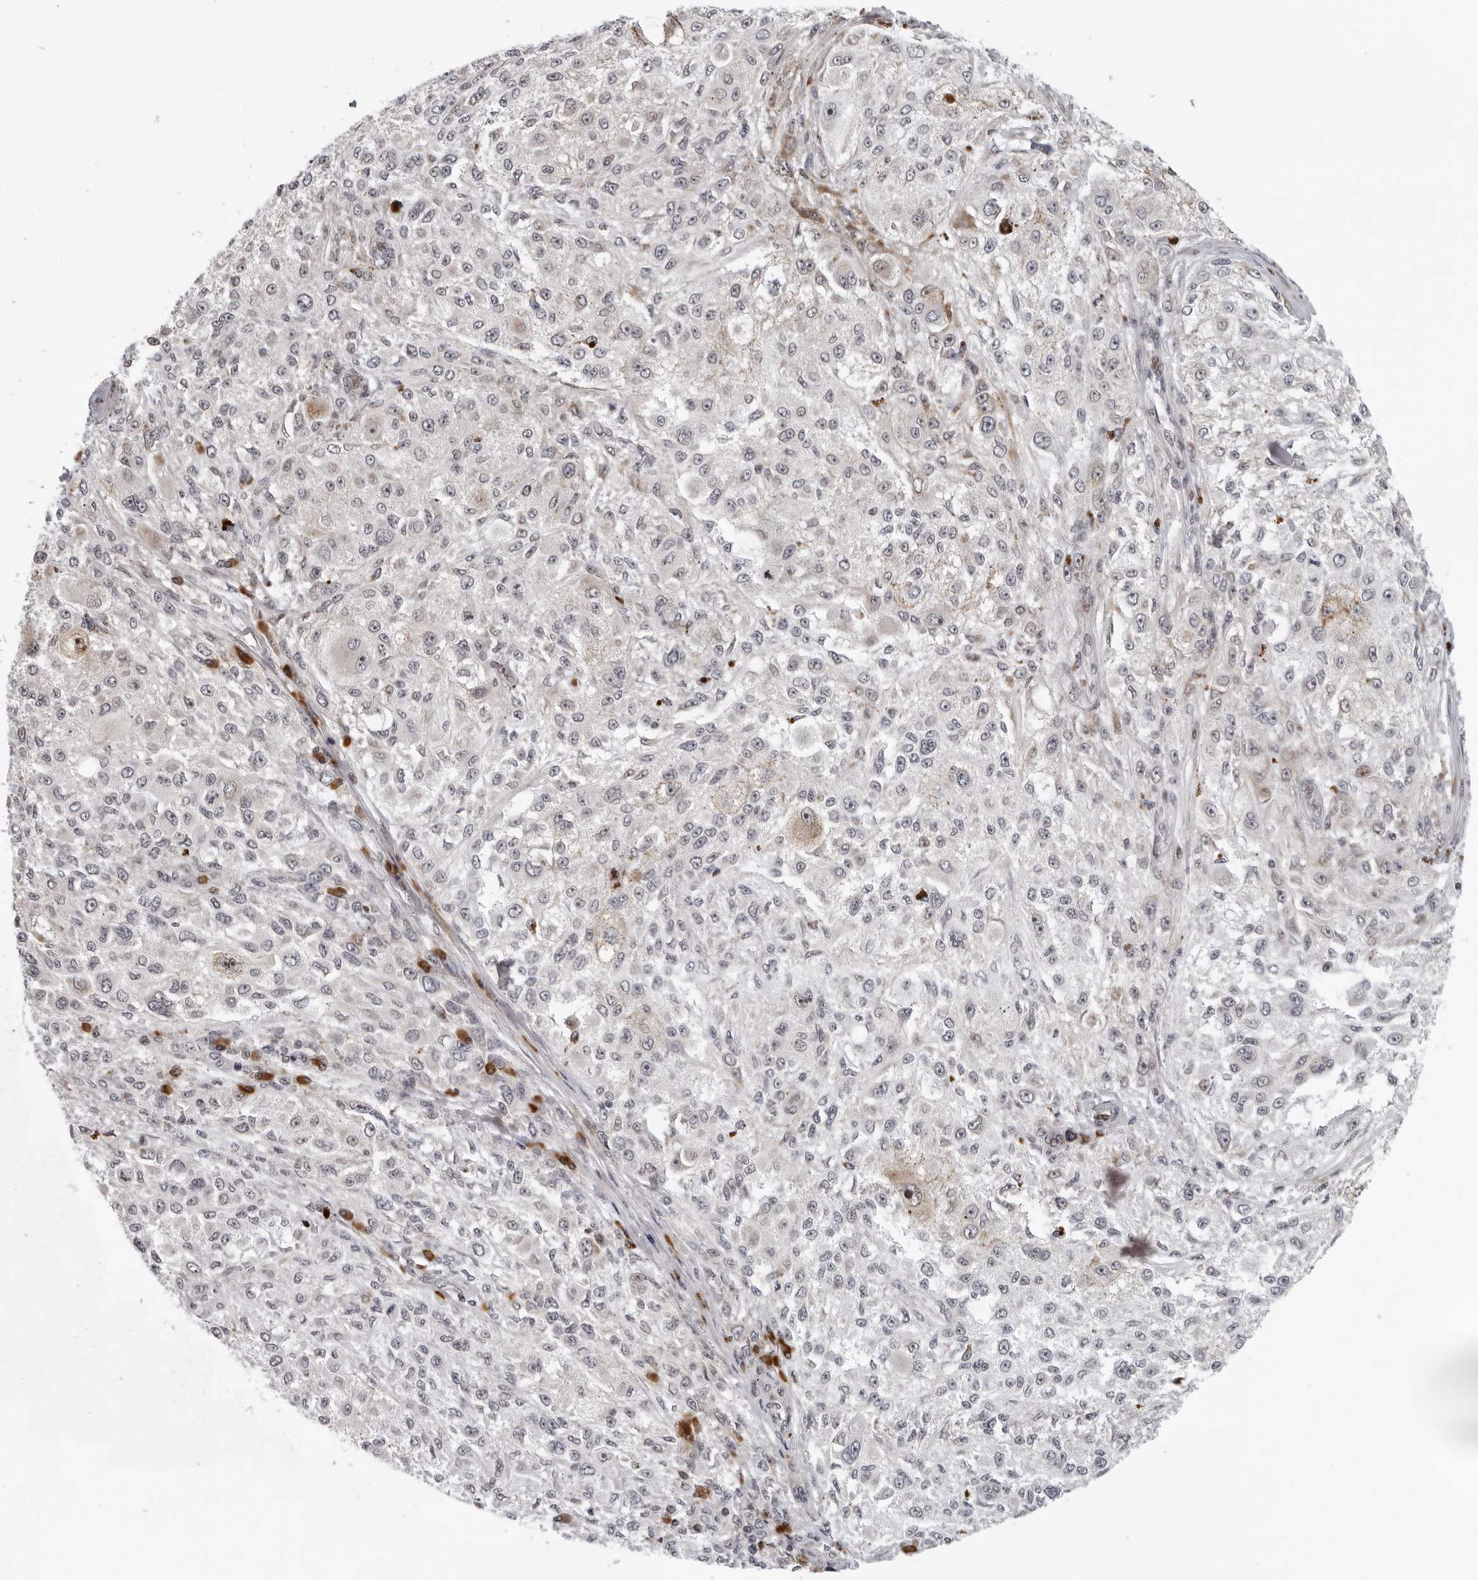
{"staining": {"intensity": "weak", "quantity": "25%-75%", "location": "cytoplasmic/membranous"}, "tissue": "melanoma", "cell_type": "Tumor cells", "image_type": "cancer", "snomed": [{"axis": "morphology", "description": "Necrosis, NOS"}, {"axis": "morphology", "description": "Malignant melanoma, NOS"}, {"axis": "topography", "description": "Skin"}], "caption": "Weak cytoplasmic/membranous protein positivity is appreciated in approximately 25%-75% of tumor cells in malignant melanoma. The staining is performed using DAB (3,3'-diaminobenzidine) brown chromogen to label protein expression. The nuclei are counter-stained blue using hematoxylin.", "gene": "PIP4K2C", "patient": {"sex": "female", "age": 87}}